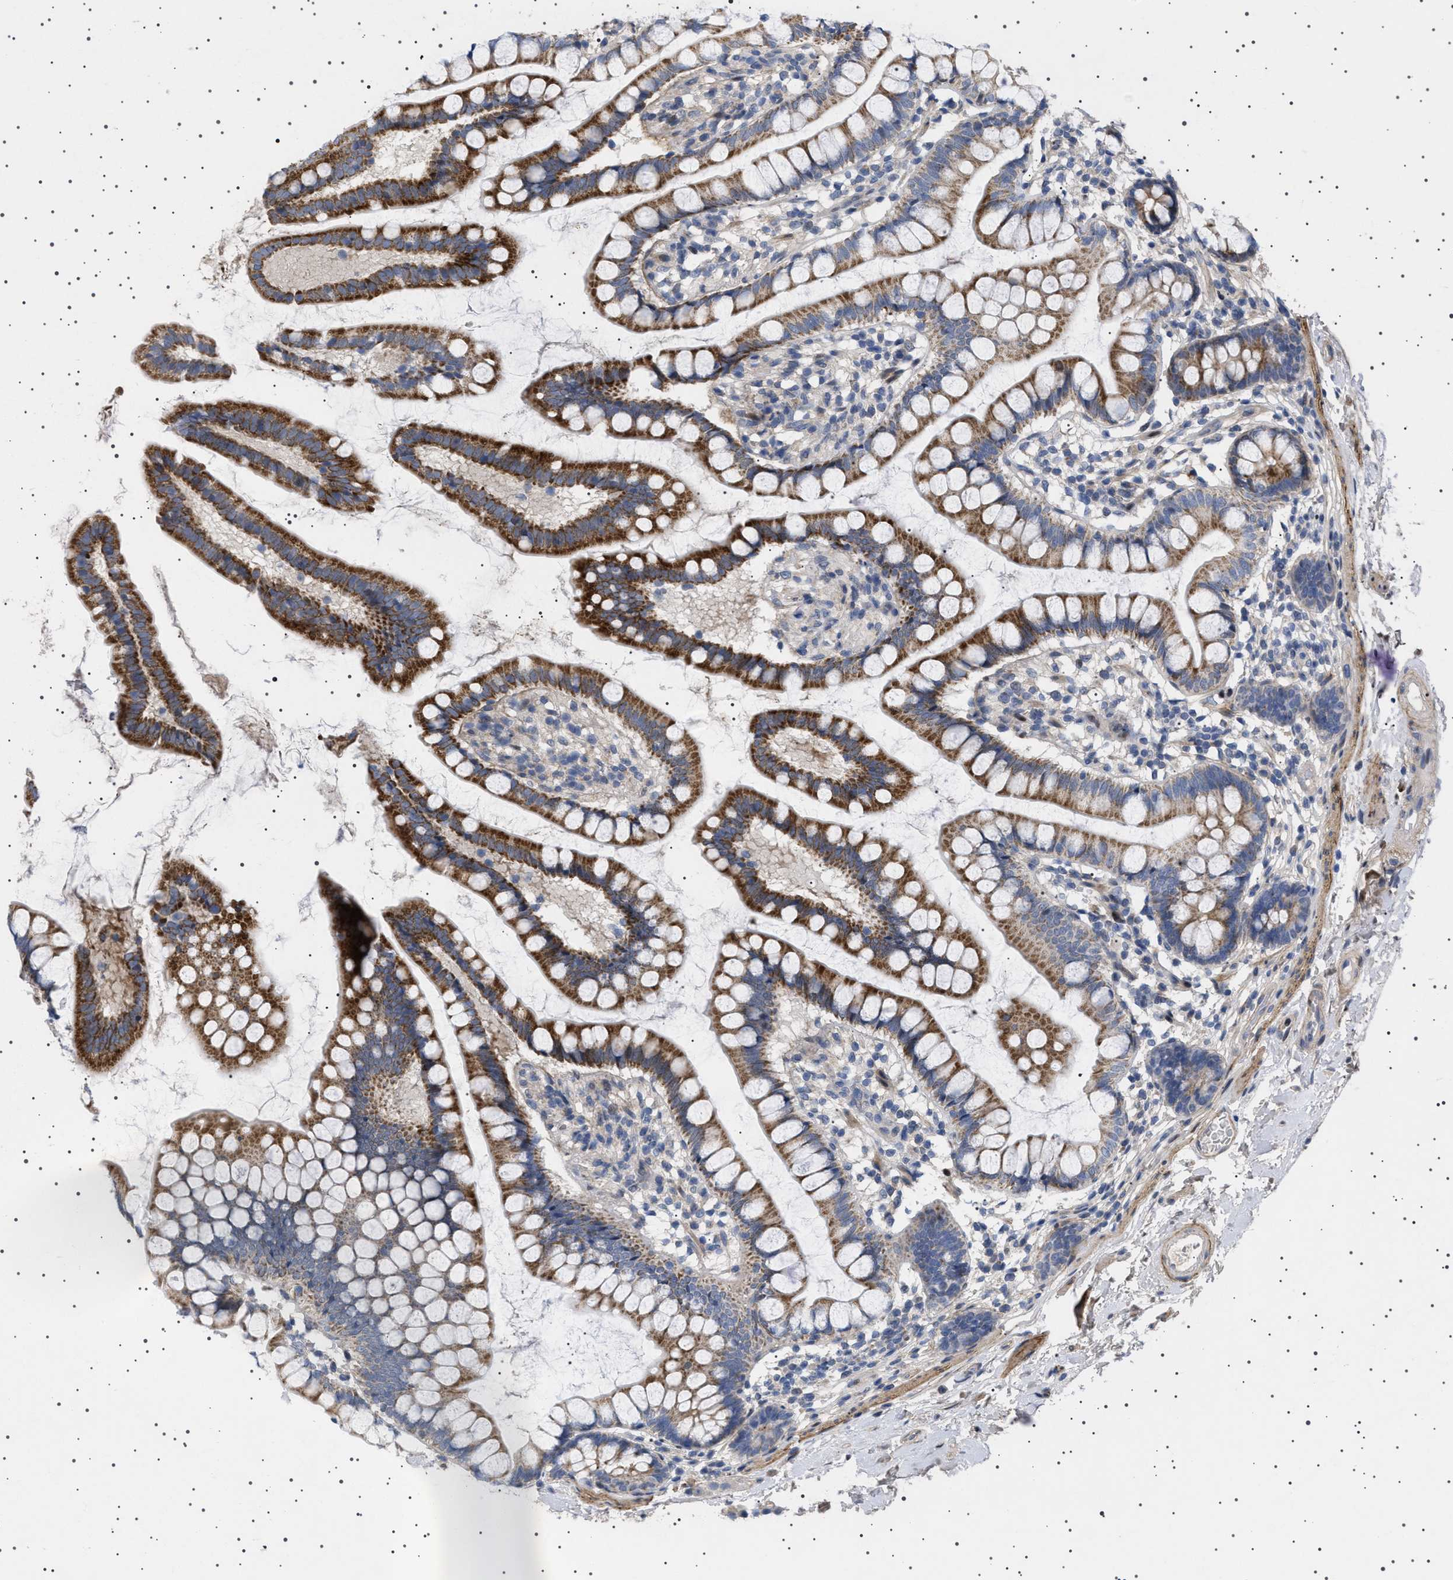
{"staining": {"intensity": "strong", "quantity": "25%-75%", "location": "cytoplasmic/membranous"}, "tissue": "small intestine", "cell_type": "Glandular cells", "image_type": "normal", "snomed": [{"axis": "morphology", "description": "Normal tissue, NOS"}, {"axis": "topography", "description": "Small intestine"}], "caption": "Protein staining of benign small intestine exhibits strong cytoplasmic/membranous positivity in about 25%-75% of glandular cells. (Brightfield microscopy of DAB IHC at high magnification).", "gene": "HTR1A", "patient": {"sex": "female", "age": 84}}